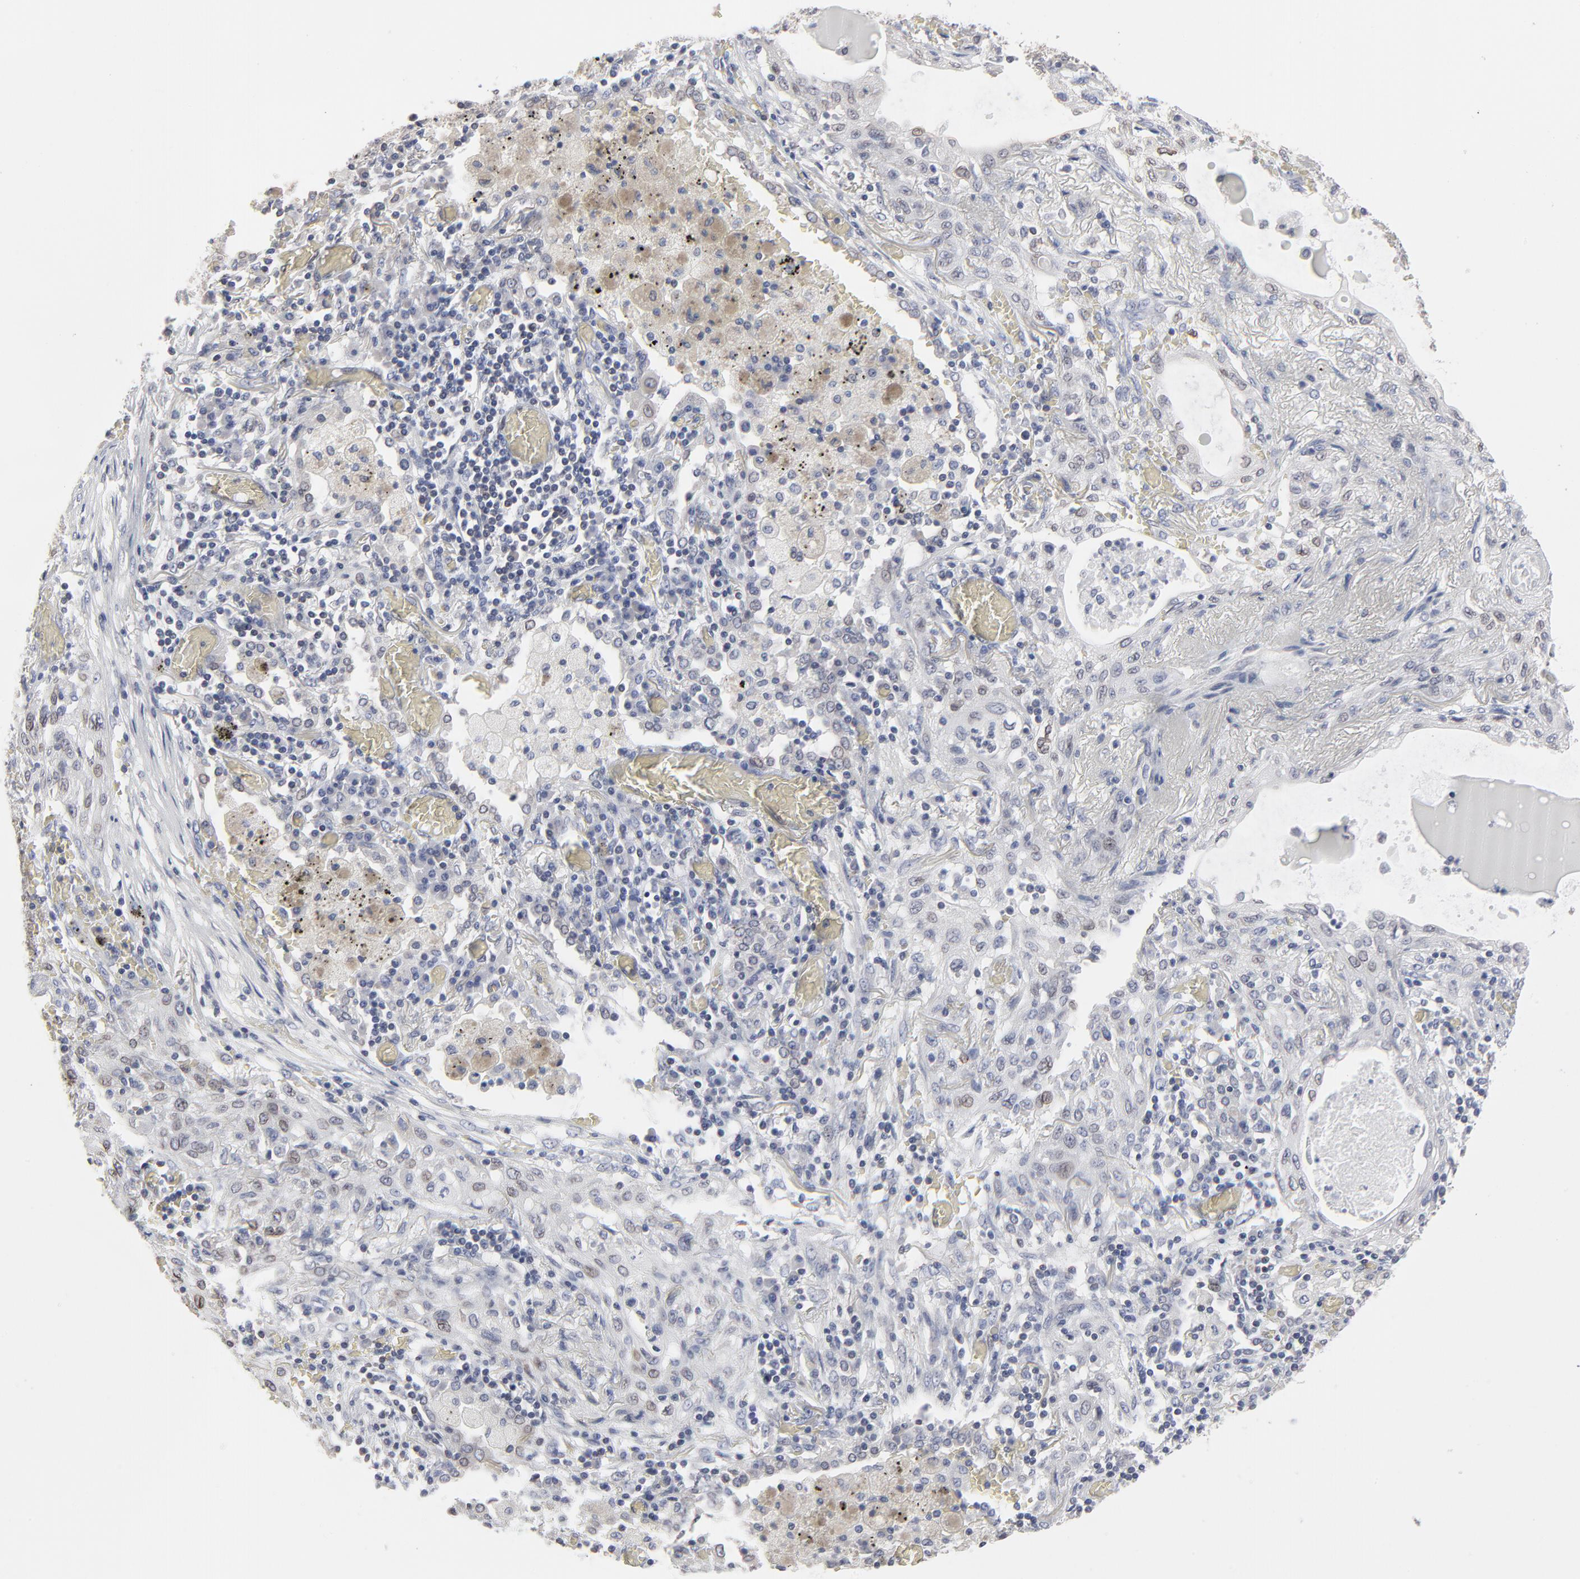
{"staining": {"intensity": "weak", "quantity": "25%-75%", "location": "cytoplasmic/membranous,nuclear"}, "tissue": "lung cancer", "cell_type": "Tumor cells", "image_type": "cancer", "snomed": [{"axis": "morphology", "description": "Squamous cell carcinoma, NOS"}, {"axis": "topography", "description": "Lung"}], "caption": "Lung squamous cell carcinoma stained with a brown dye exhibits weak cytoplasmic/membranous and nuclear positive expression in approximately 25%-75% of tumor cells.", "gene": "SYNE2", "patient": {"sex": "female", "age": 47}}